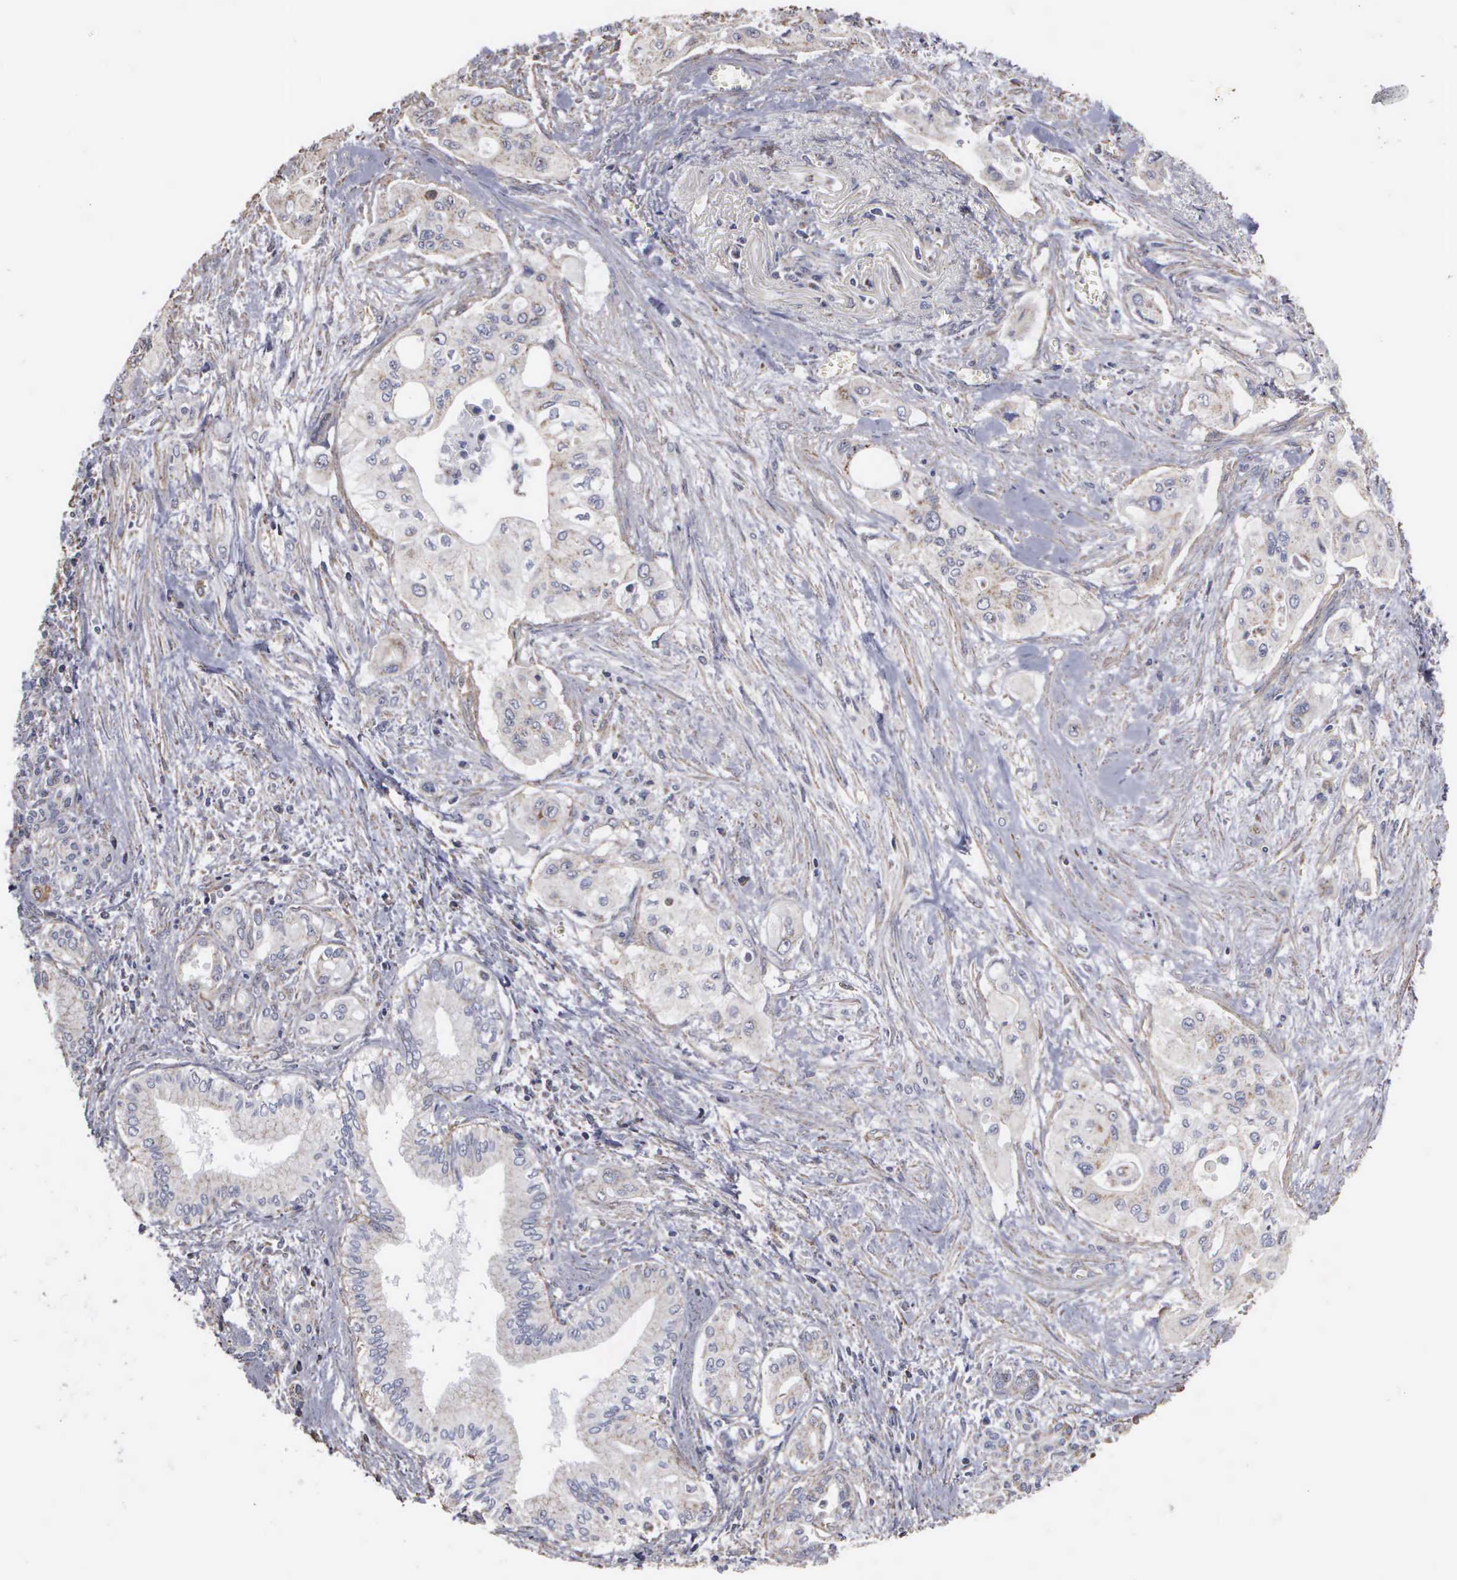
{"staining": {"intensity": "weak", "quantity": "25%-75%", "location": "cytoplasmic/membranous"}, "tissue": "pancreatic cancer", "cell_type": "Tumor cells", "image_type": "cancer", "snomed": [{"axis": "morphology", "description": "Adenocarcinoma, NOS"}, {"axis": "topography", "description": "Pancreas"}], "caption": "This is a histology image of IHC staining of pancreatic adenocarcinoma, which shows weak positivity in the cytoplasmic/membranous of tumor cells.", "gene": "NGDN", "patient": {"sex": "male", "age": 77}}